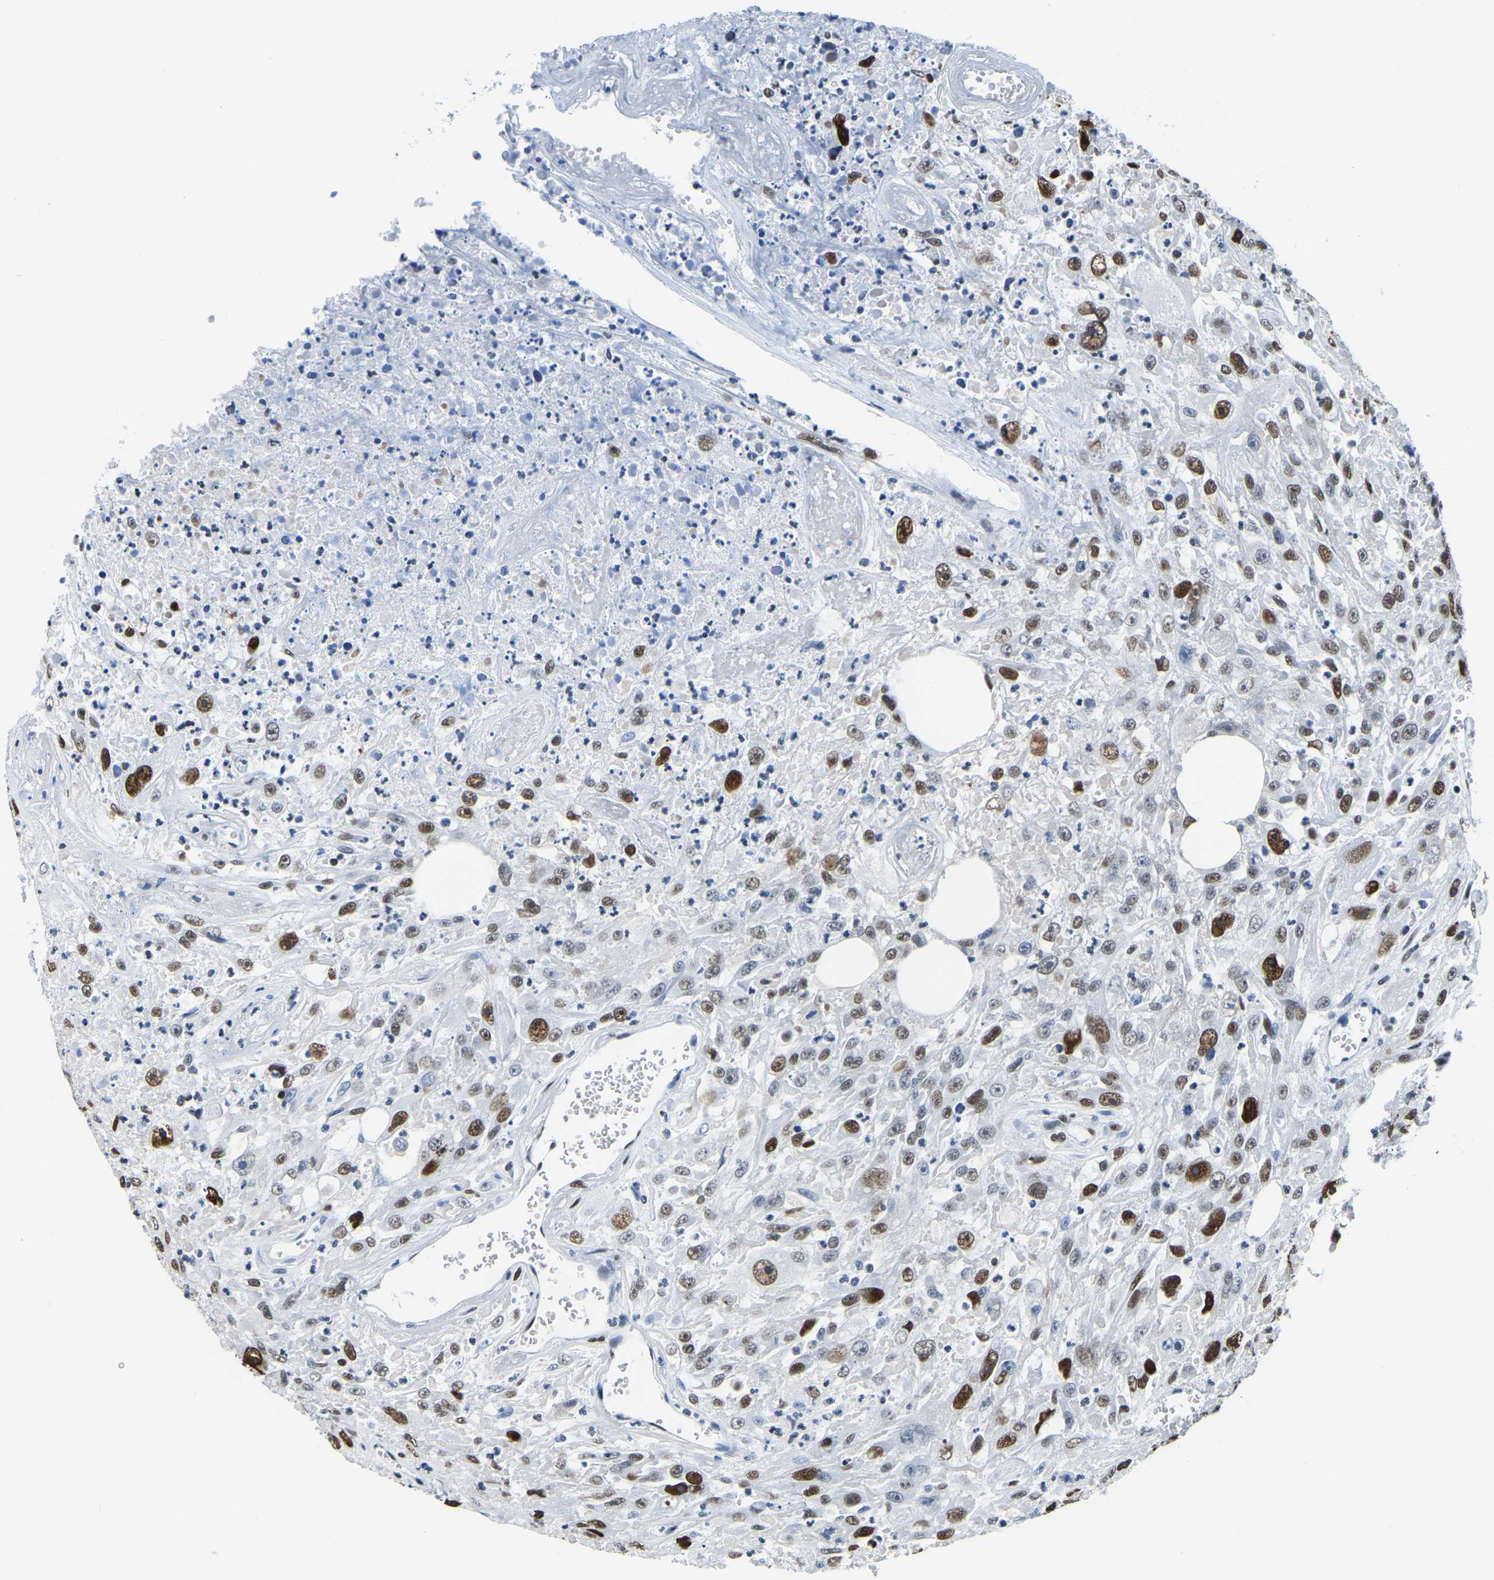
{"staining": {"intensity": "moderate", "quantity": ">75%", "location": "nuclear"}, "tissue": "urothelial cancer", "cell_type": "Tumor cells", "image_type": "cancer", "snomed": [{"axis": "morphology", "description": "Urothelial carcinoma, High grade"}, {"axis": "topography", "description": "Urinary bladder"}], "caption": "High-grade urothelial carcinoma stained with a brown dye reveals moderate nuclear positive positivity in approximately >75% of tumor cells.", "gene": "UBA1", "patient": {"sex": "male", "age": 46}}